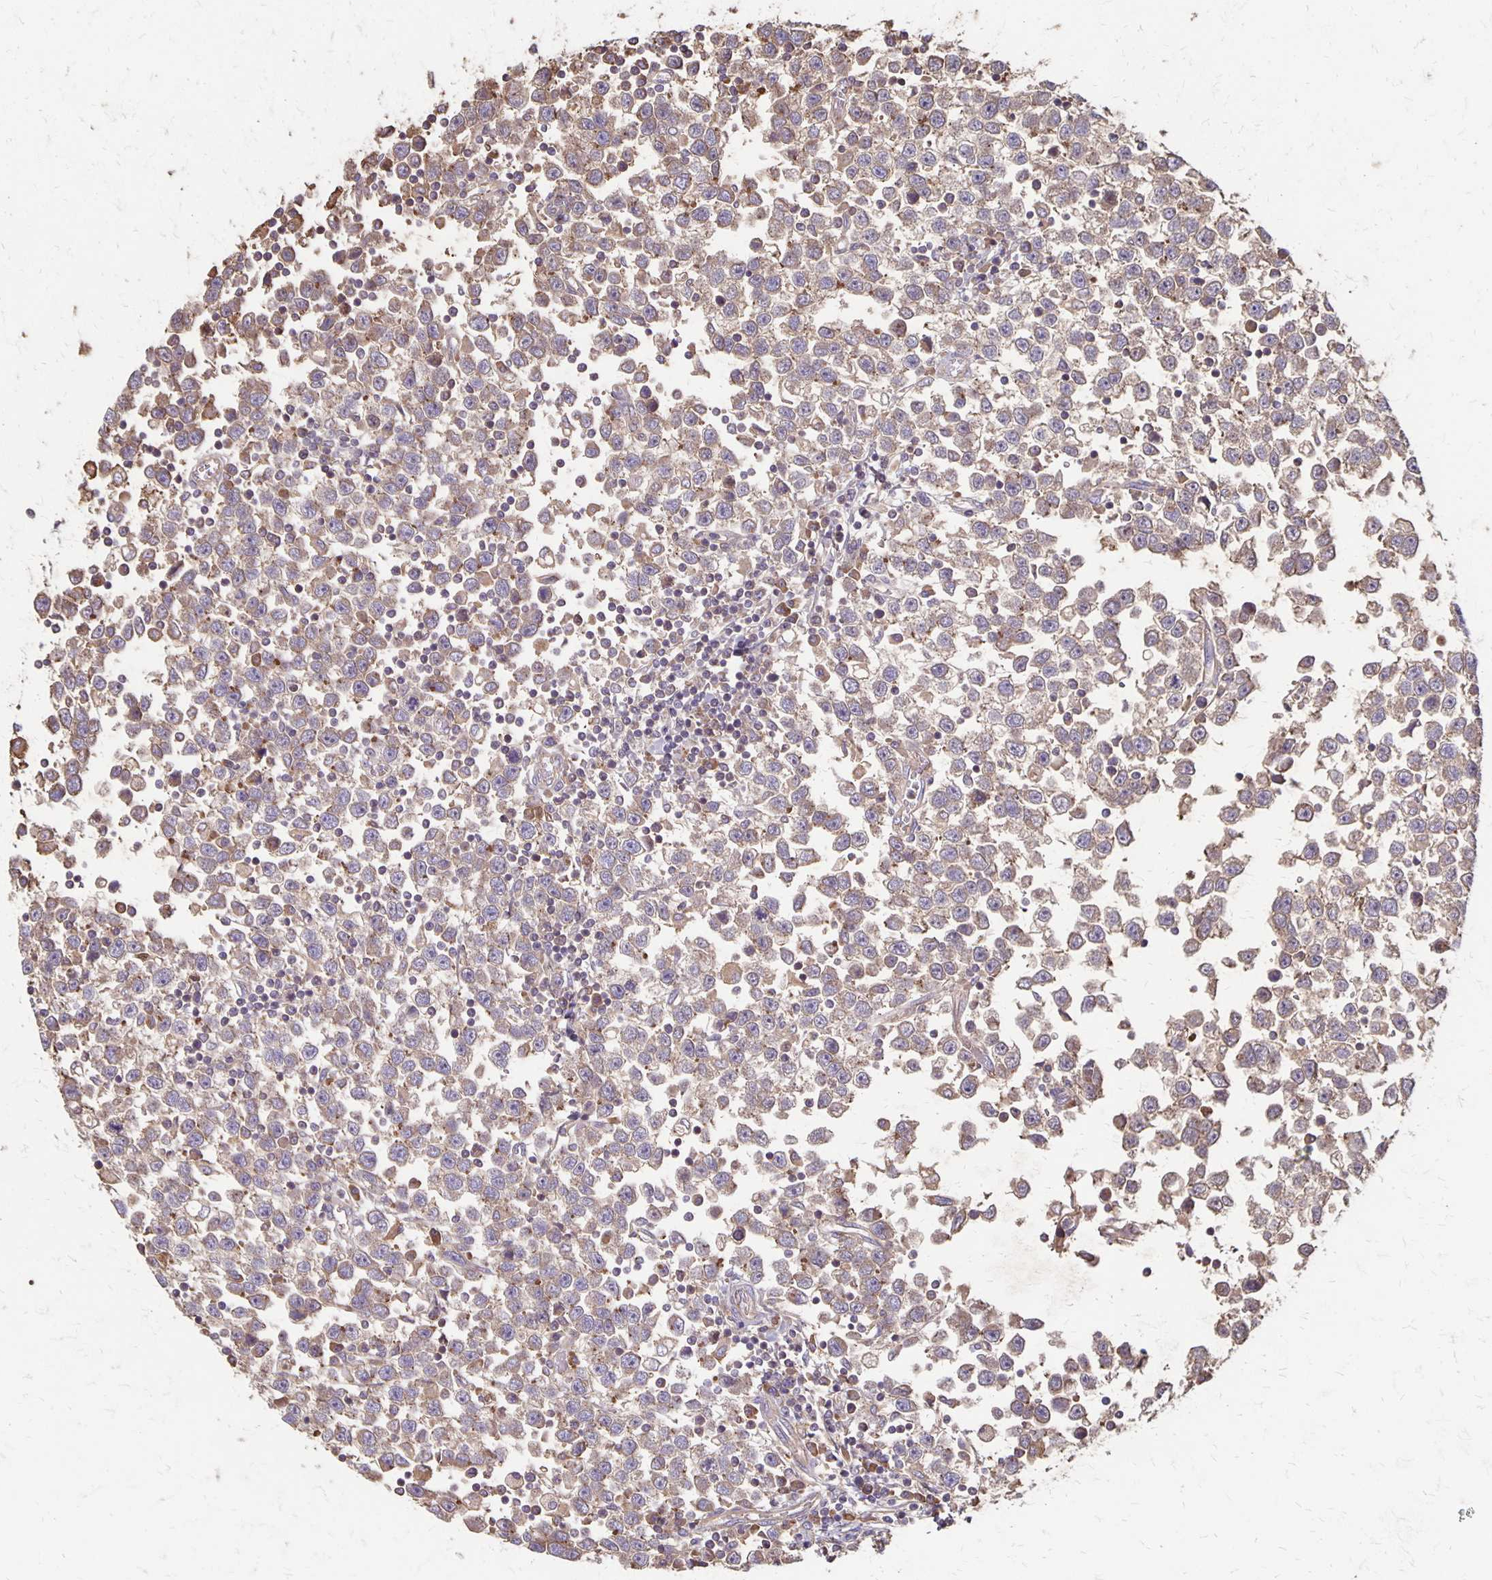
{"staining": {"intensity": "weak", "quantity": ">75%", "location": "cytoplasmic/membranous"}, "tissue": "testis cancer", "cell_type": "Tumor cells", "image_type": "cancer", "snomed": [{"axis": "morphology", "description": "Seminoma, NOS"}, {"axis": "topography", "description": "Testis"}], "caption": "Weak cytoplasmic/membranous expression for a protein is present in approximately >75% of tumor cells of testis cancer (seminoma) using immunohistochemistry (IHC).", "gene": "PROM2", "patient": {"sex": "male", "age": 34}}